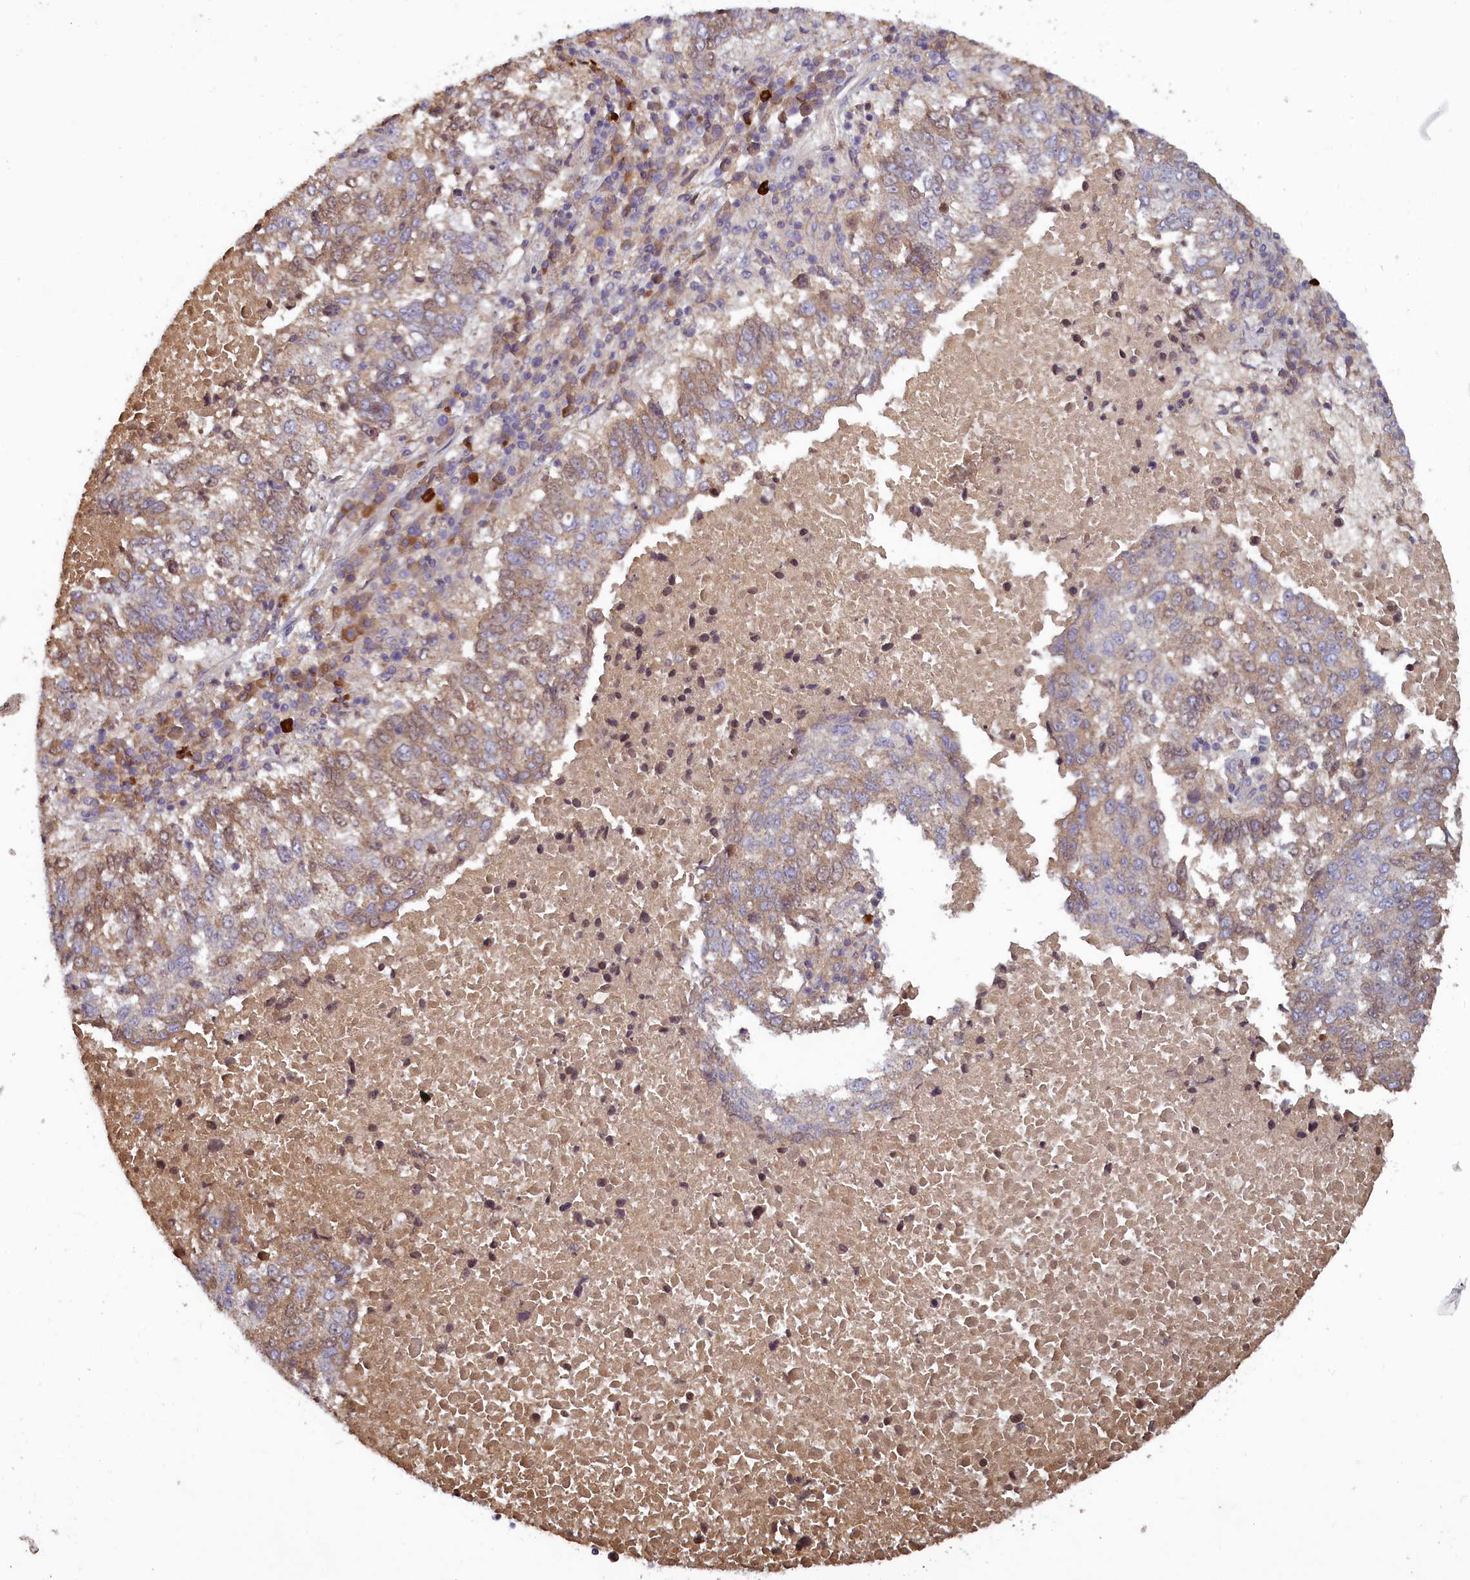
{"staining": {"intensity": "weak", "quantity": ">75%", "location": "cytoplasmic/membranous"}, "tissue": "lung cancer", "cell_type": "Tumor cells", "image_type": "cancer", "snomed": [{"axis": "morphology", "description": "Squamous cell carcinoma, NOS"}, {"axis": "topography", "description": "Lung"}], "caption": "Human squamous cell carcinoma (lung) stained for a protein (brown) exhibits weak cytoplasmic/membranous positive expression in approximately >75% of tumor cells.", "gene": "NUDT6", "patient": {"sex": "male", "age": 73}}